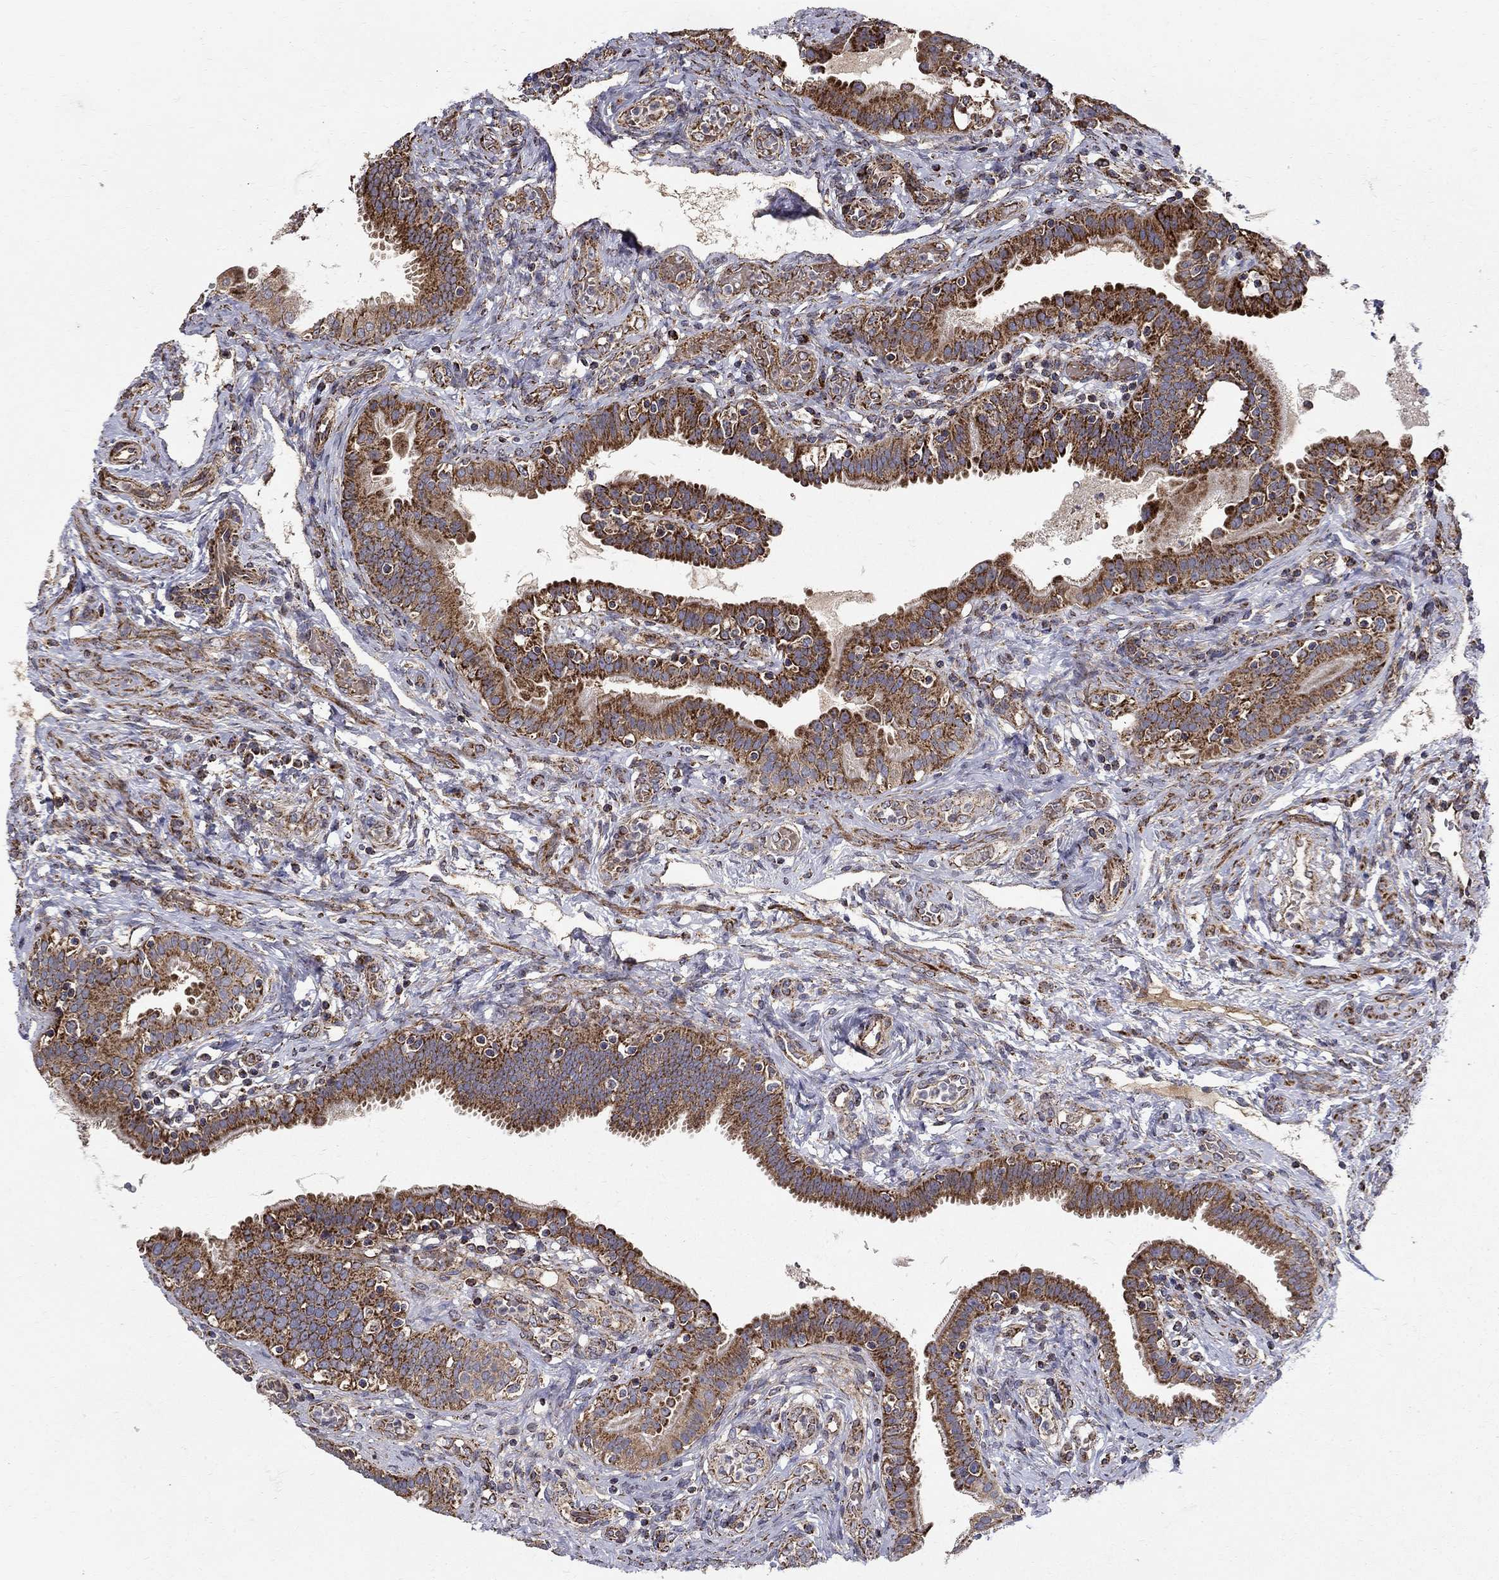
{"staining": {"intensity": "strong", "quantity": ">75%", "location": "cytoplasmic/membranous"}, "tissue": "fallopian tube", "cell_type": "Glandular cells", "image_type": "normal", "snomed": [{"axis": "morphology", "description": "Normal tissue, NOS"}, {"axis": "topography", "description": "Fallopian tube"}, {"axis": "topography", "description": "Ovary"}], "caption": "Protein expression analysis of benign human fallopian tube reveals strong cytoplasmic/membranous expression in approximately >75% of glandular cells.", "gene": "NDUFS8", "patient": {"sex": "female", "age": 41}}